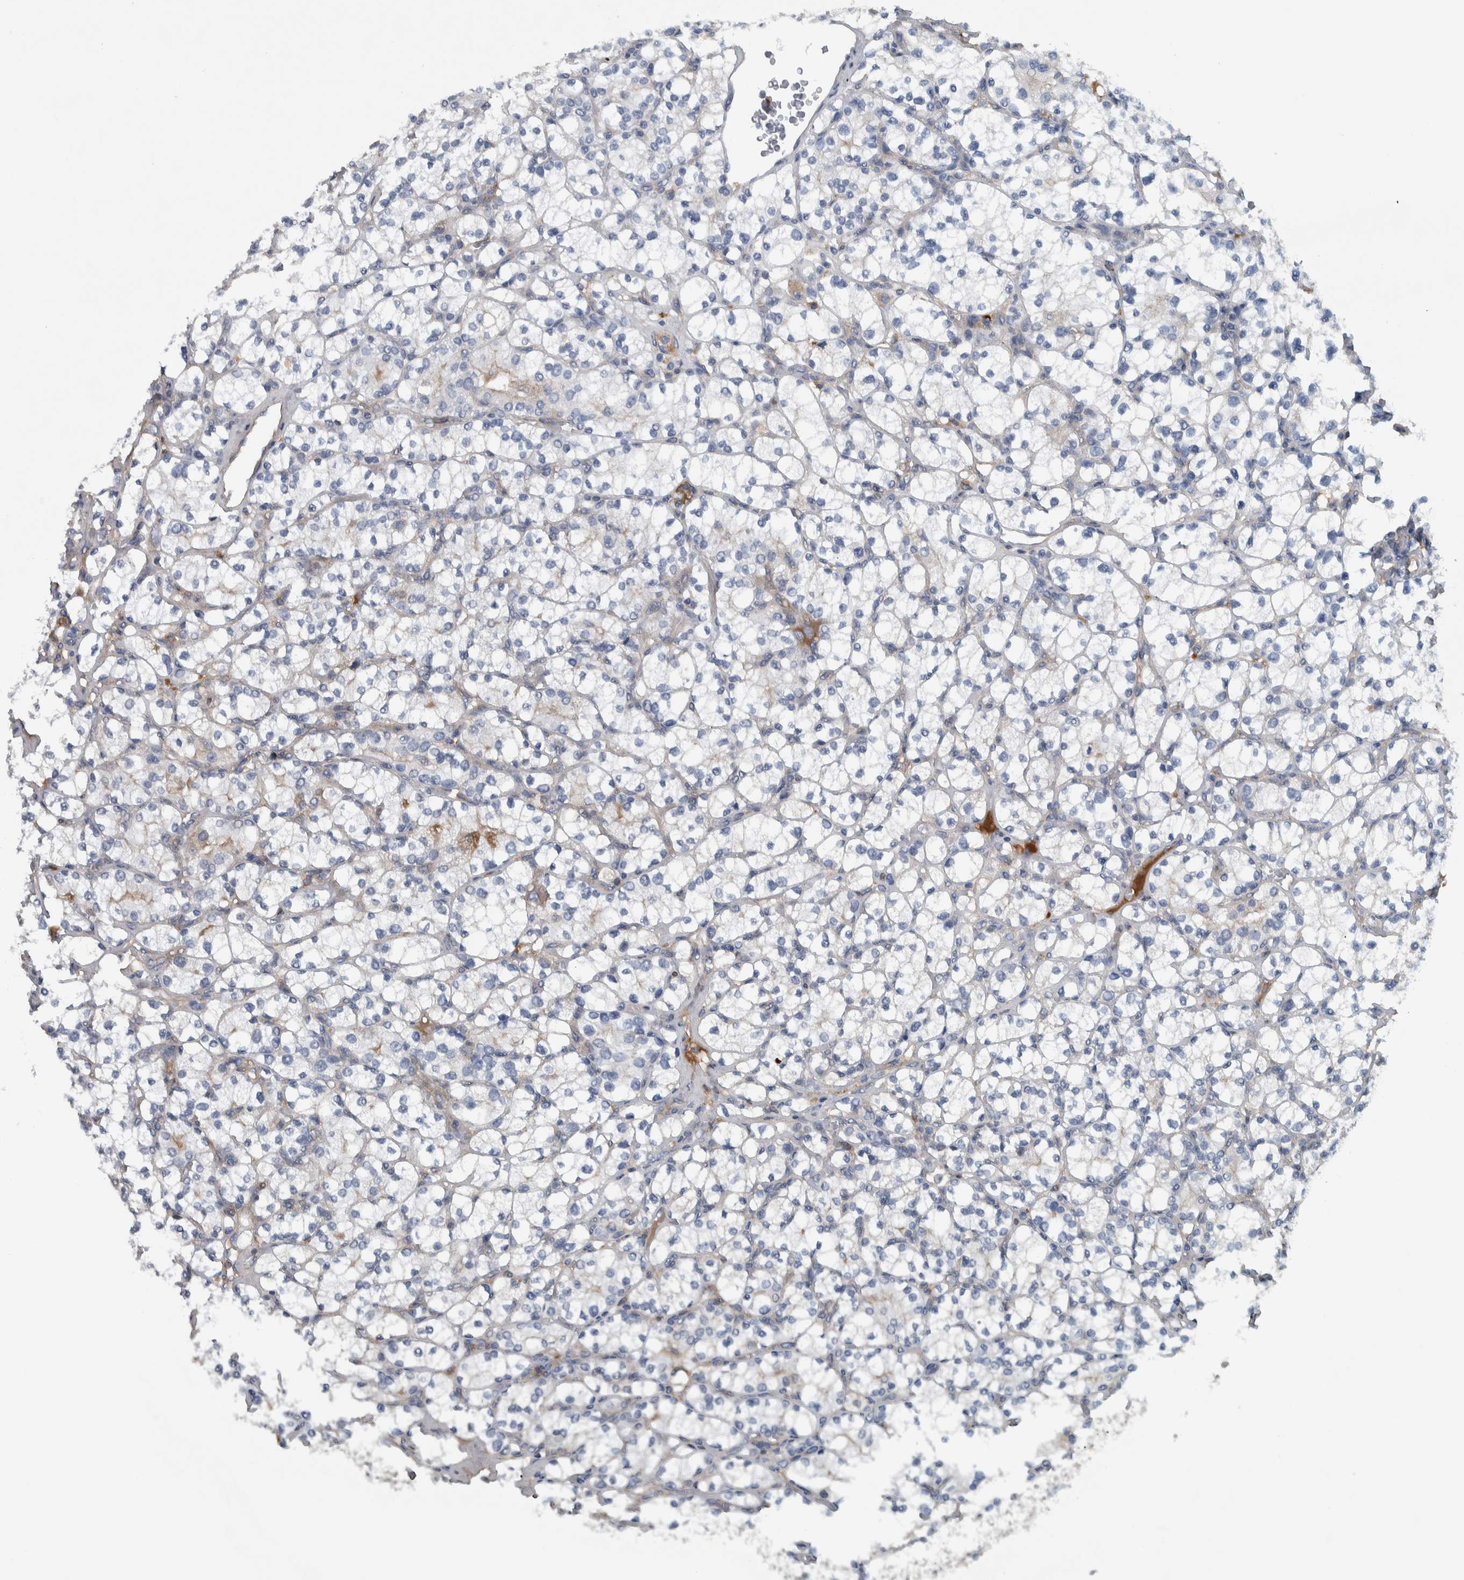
{"staining": {"intensity": "negative", "quantity": "none", "location": "none"}, "tissue": "renal cancer", "cell_type": "Tumor cells", "image_type": "cancer", "snomed": [{"axis": "morphology", "description": "Adenocarcinoma, NOS"}, {"axis": "topography", "description": "Kidney"}], "caption": "Micrograph shows no protein positivity in tumor cells of renal cancer (adenocarcinoma) tissue.", "gene": "SERPINC1", "patient": {"sex": "male", "age": 77}}